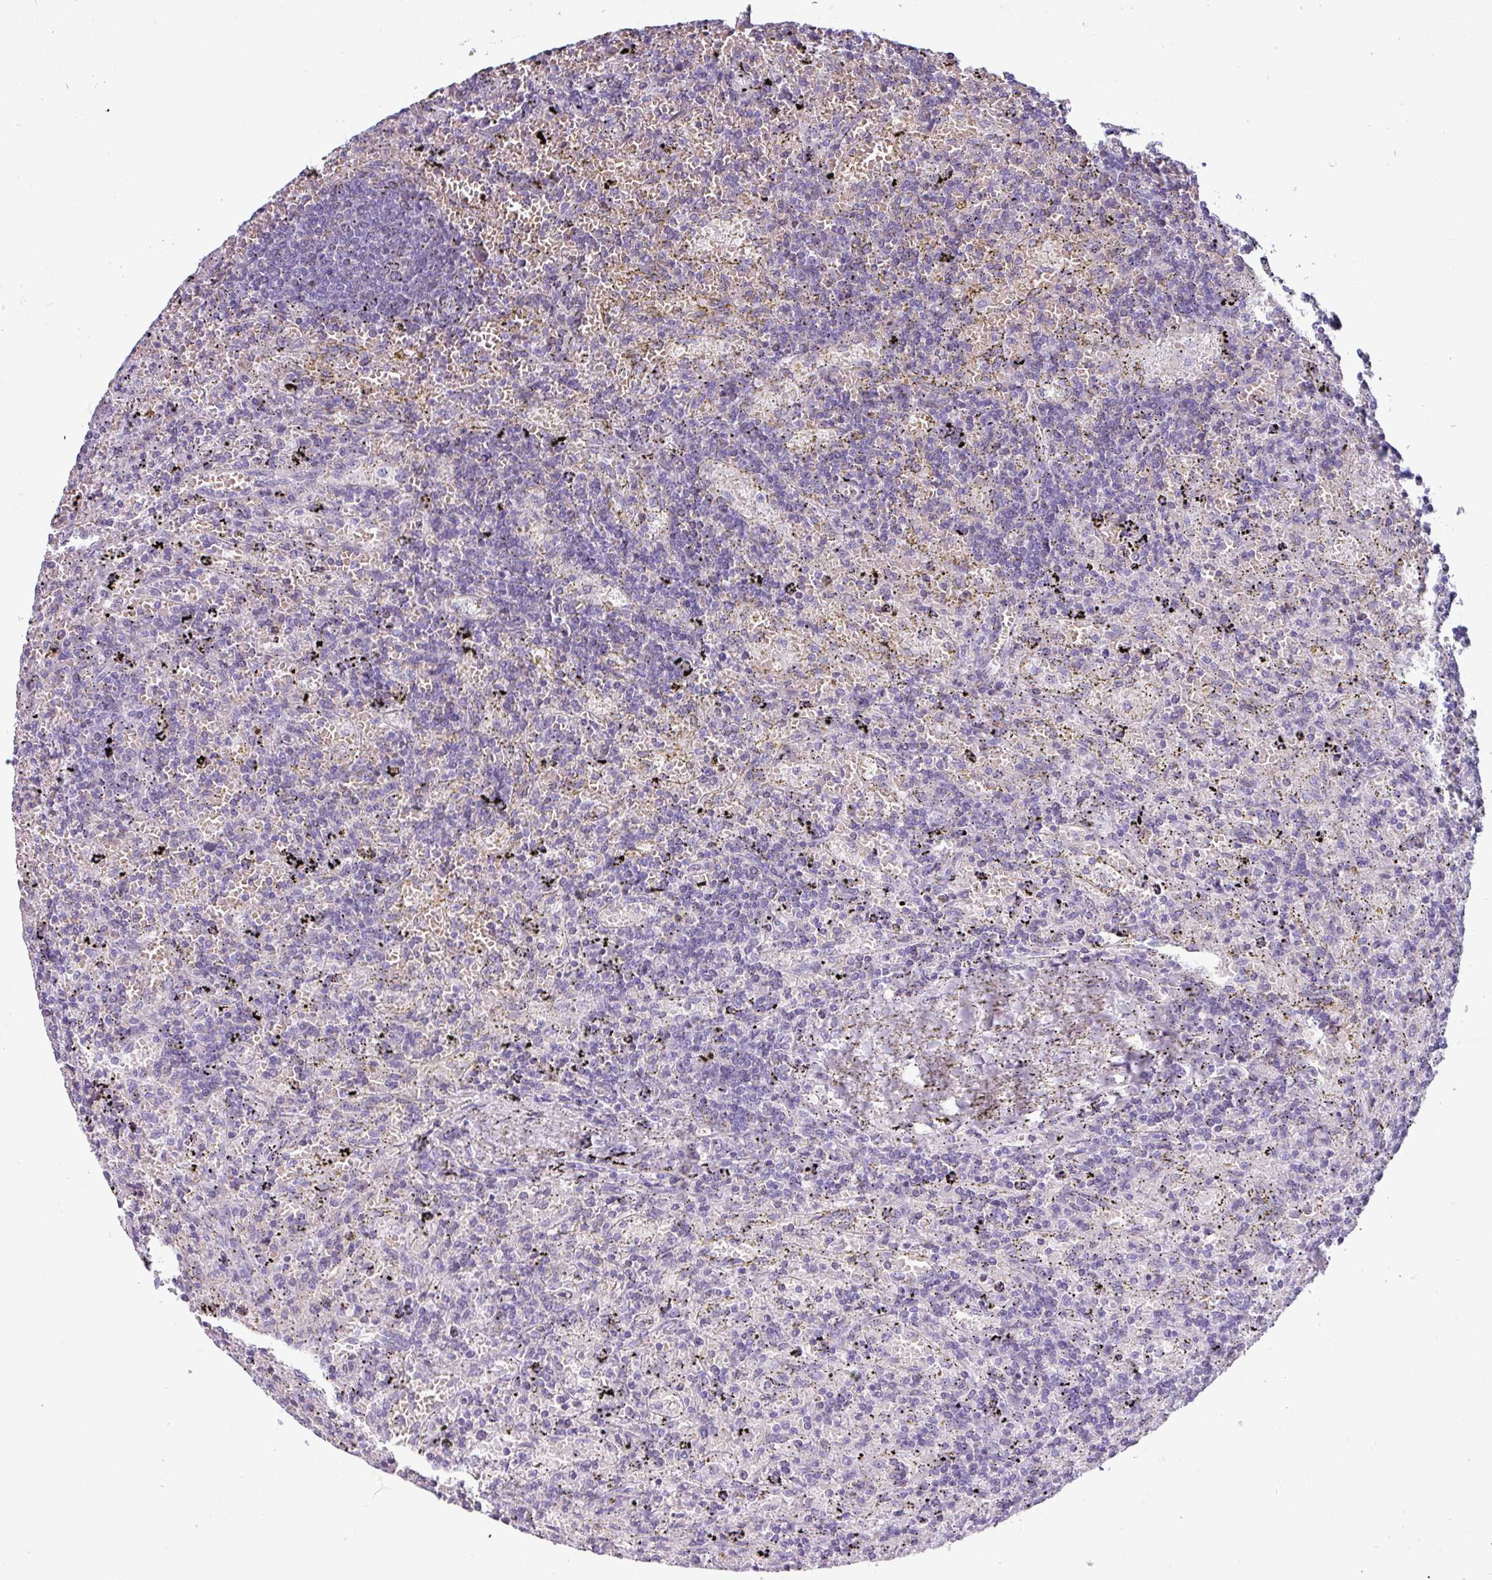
{"staining": {"intensity": "negative", "quantity": "none", "location": "none"}, "tissue": "lymphoma", "cell_type": "Tumor cells", "image_type": "cancer", "snomed": [{"axis": "morphology", "description": "Malignant lymphoma, non-Hodgkin's type, Low grade"}, {"axis": "topography", "description": "Spleen"}], "caption": "Photomicrograph shows no significant protein expression in tumor cells of malignant lymphoma, non-Hodgkin's type (low-grade).", "gene": "CRYBB2", "patient": {"sex": "male", "age": 76}}